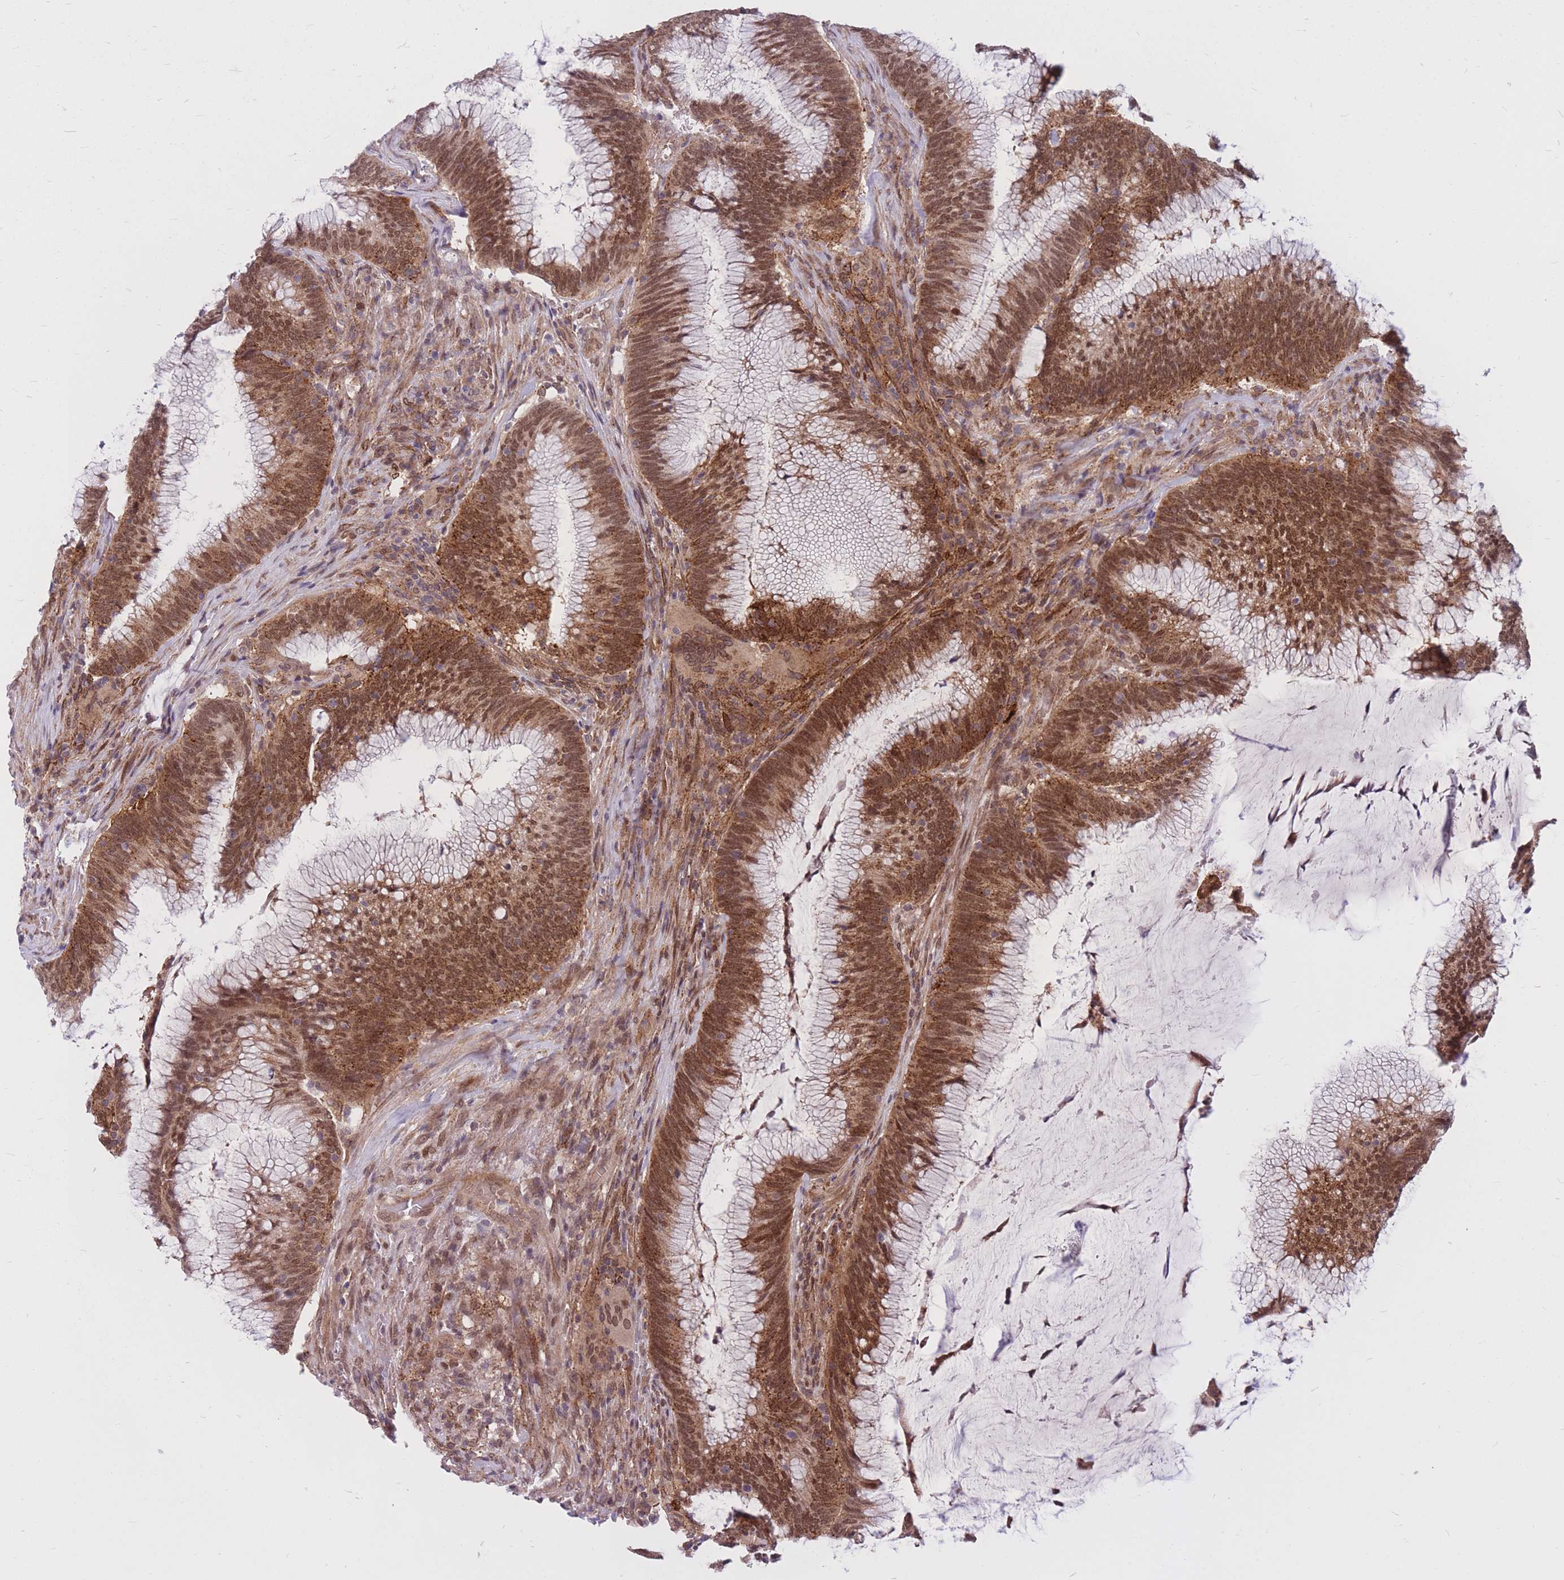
{"staining": {"intensity": "strong", "quantity": ">75%", "location": "cytoplasmic/membranous,nuclear"}, "tissue": "colorectal cancer", "cell_type": "Tumor cells", "image_type": "cancer", "snomed": [{"axis": "morphology", "description": "Adenocarcinoma, NOS"}, {"axis": "topography", "description": "Rectum"}], "caption": "Immunohistochemistry (IHC) photomicrograph of neoplastic tissue: colorectal cancer (adenocarcinoma) stained using immunohistochemistry (IHC) demonstrates high levels of strong protein expression localized specifically in the cytoplasmic/membranous and nuclear of tumor cells, appearing as a cytoplasmic/membranous and nuclear brown color.", "gene": "TCF20", "patient": {"sex": "female", "age": 77}}